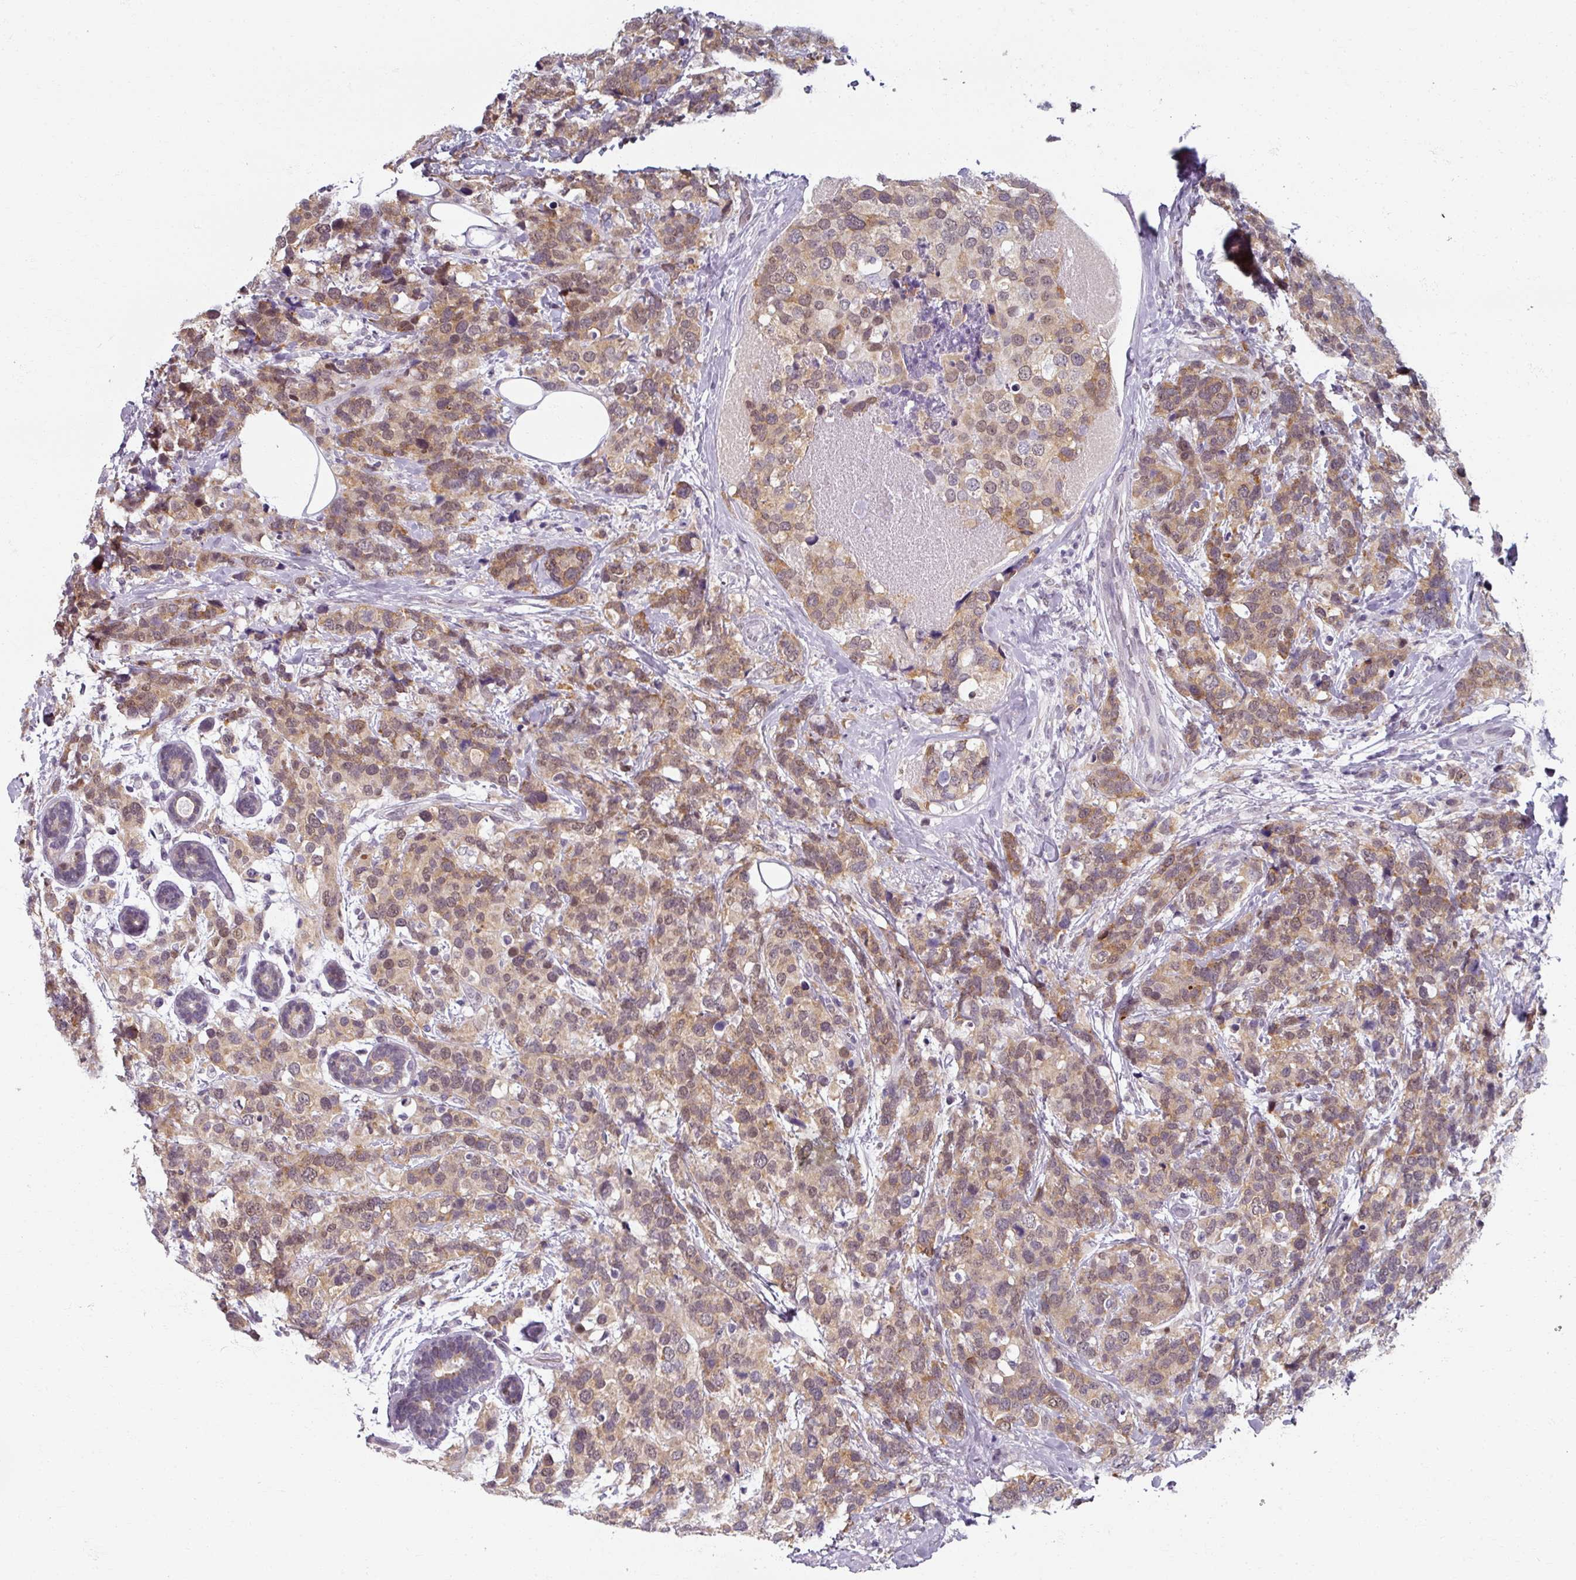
{"staining": {"intensity": "moderate", "quantity": ">75%", "location": "nuclear"}, "tissue": "breast cancer", "cell_type": "Tumor cells", "image_type": "cancer", "snomed": [{"axis": "morphology", "description": "Lobular carcinoma"}, {"axis": "topography", "description": "Breast"}], "caption": "Protein staining demonstrates moderate nuclear expression in about >75% of tumor cells in breast cancer (lobular carcinoma).", "gene": "RIPOR3", "patient": {"sex": "female", "age": 59}}